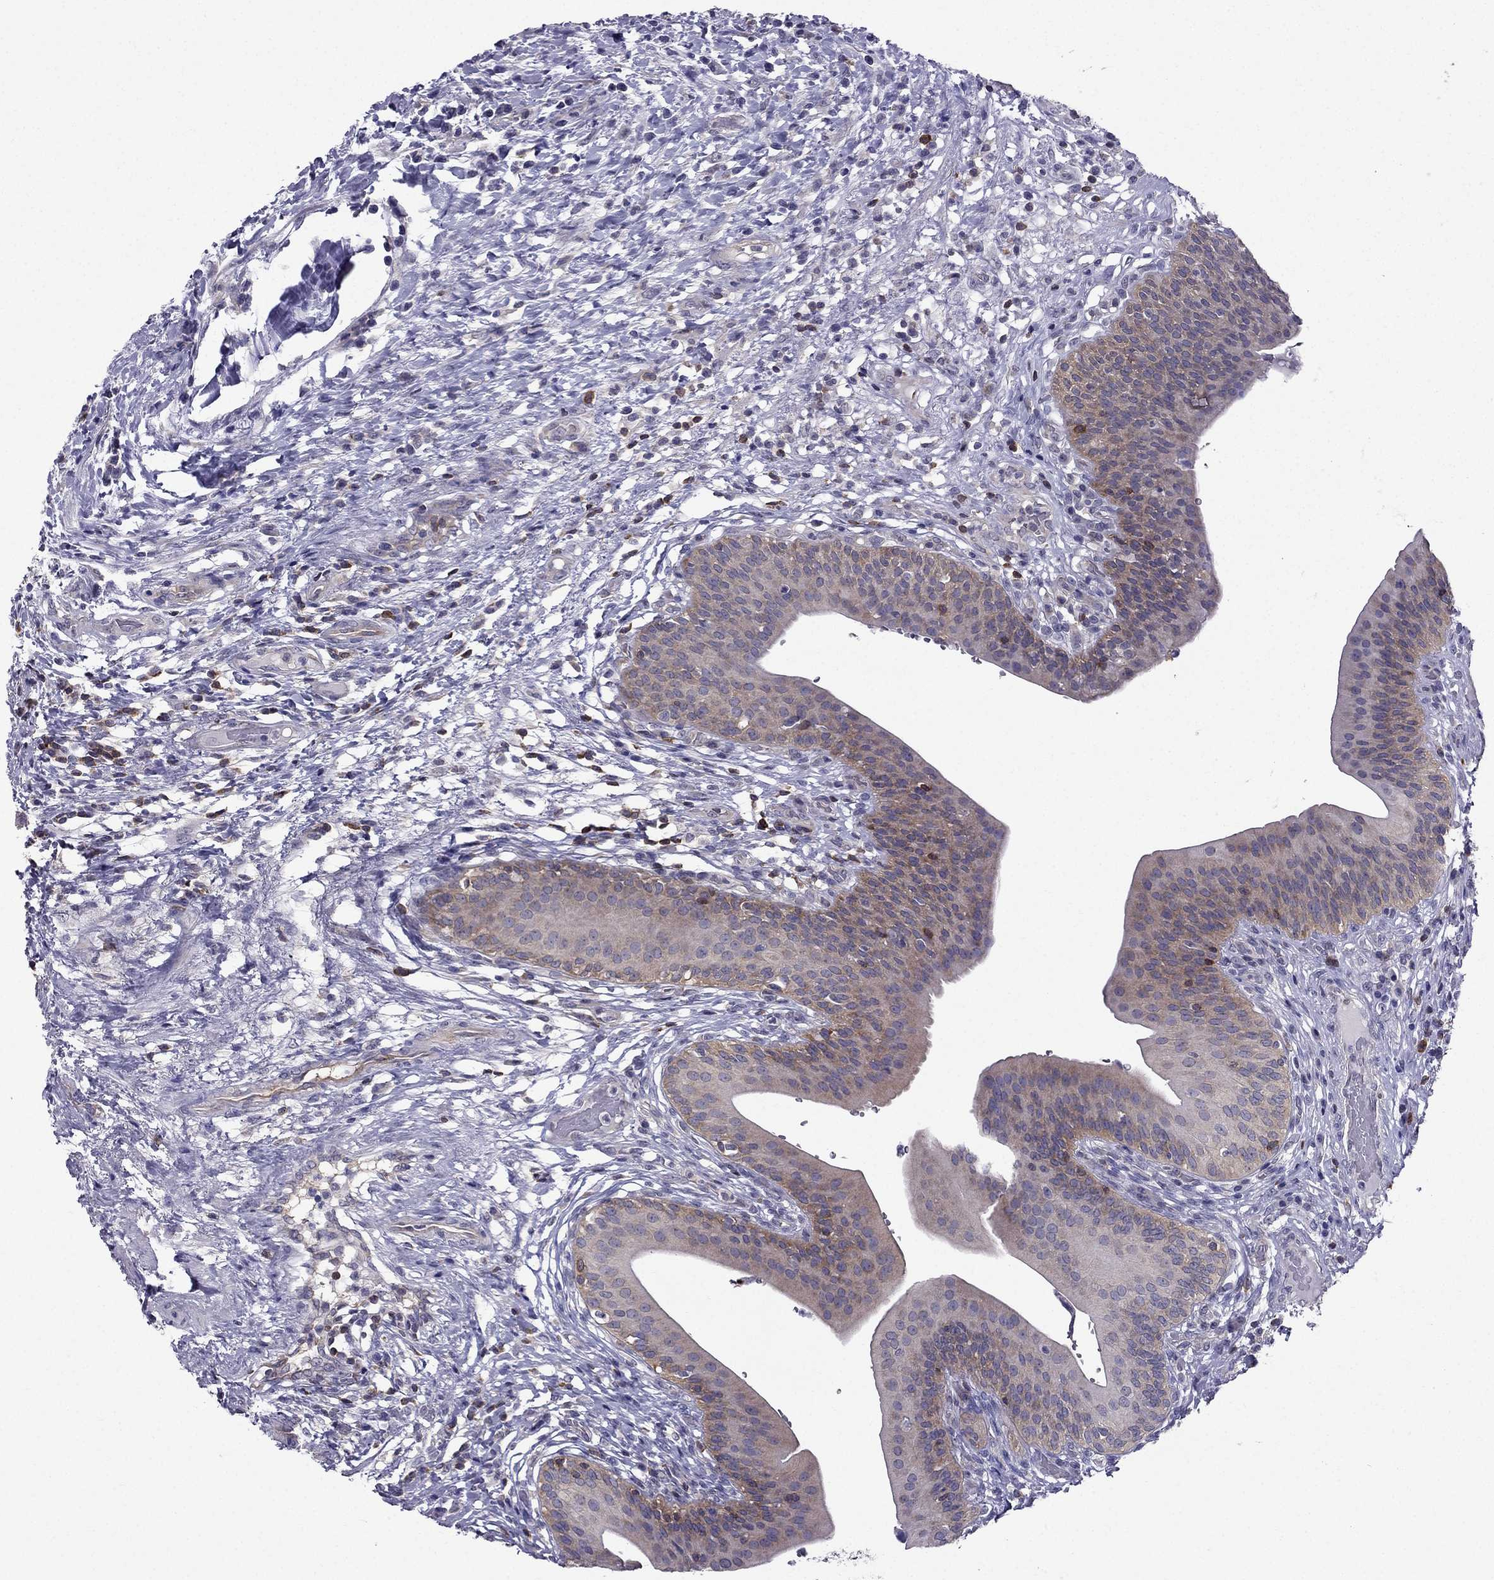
{"staining": {"intensity": "weak", "quantity": ">75%", "location": "cytoplasmic/membranous"}, "tissue": "urinary bladder", "cell_type": "Urothelial cells", "image_type": "normal", "snomed": [{"axis": "morphology", "description": "Normal tissue, NOS"}, {"axis": "topography", "description": "Urinary bladder"}], "caption": "The photomicrograph displays staining of unremarkable urinary bladder, revealing weak cytoplasmic/membranous protein expression (brown color) within urothelial cells. The staining is performed using DAB brown chromogen to label protein expression. The nuclei are counter-stained blue using hematoxylin.", "gene": "AAK1", "patient": {"sex": "male", "age": 66}}